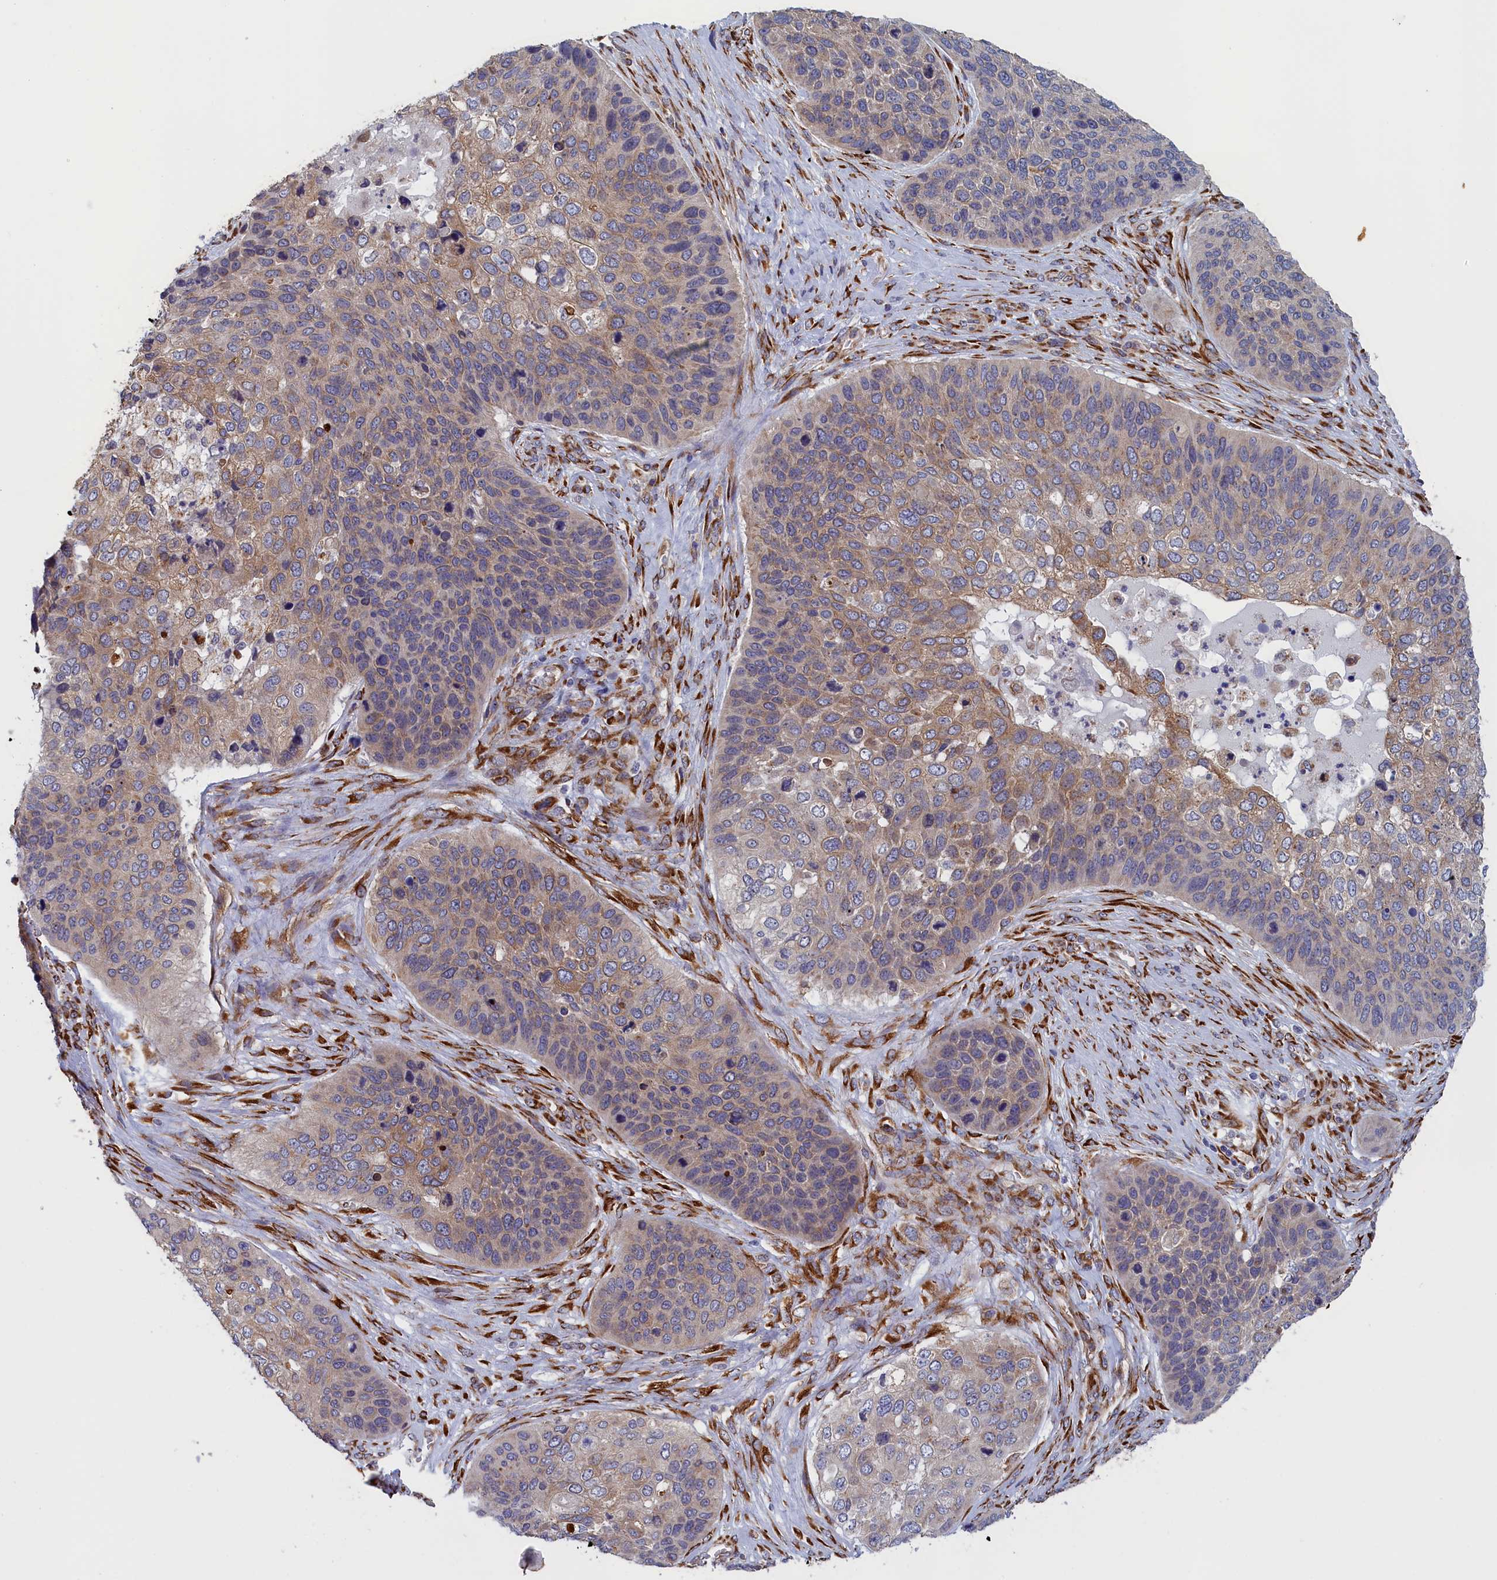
{"staining": {"intensity": "moderate", "quantity": "25%-75%", "location": "cytoplasmic/membranous"}, "tissue": "skin cancer", "cell_type": "Tumor cells", "image_type": "cancer", "snomed": [{"axis": "morphology", "description": "Basal cell carcinoma"}, {"axis": "topography", "description": "Skin"}], "caption": "Human skin cancer stained with a protein marker reveals moderate staining in tumor cells.", "gene": "CCDC68", "patient": {"sex": "female", "age": 74}}